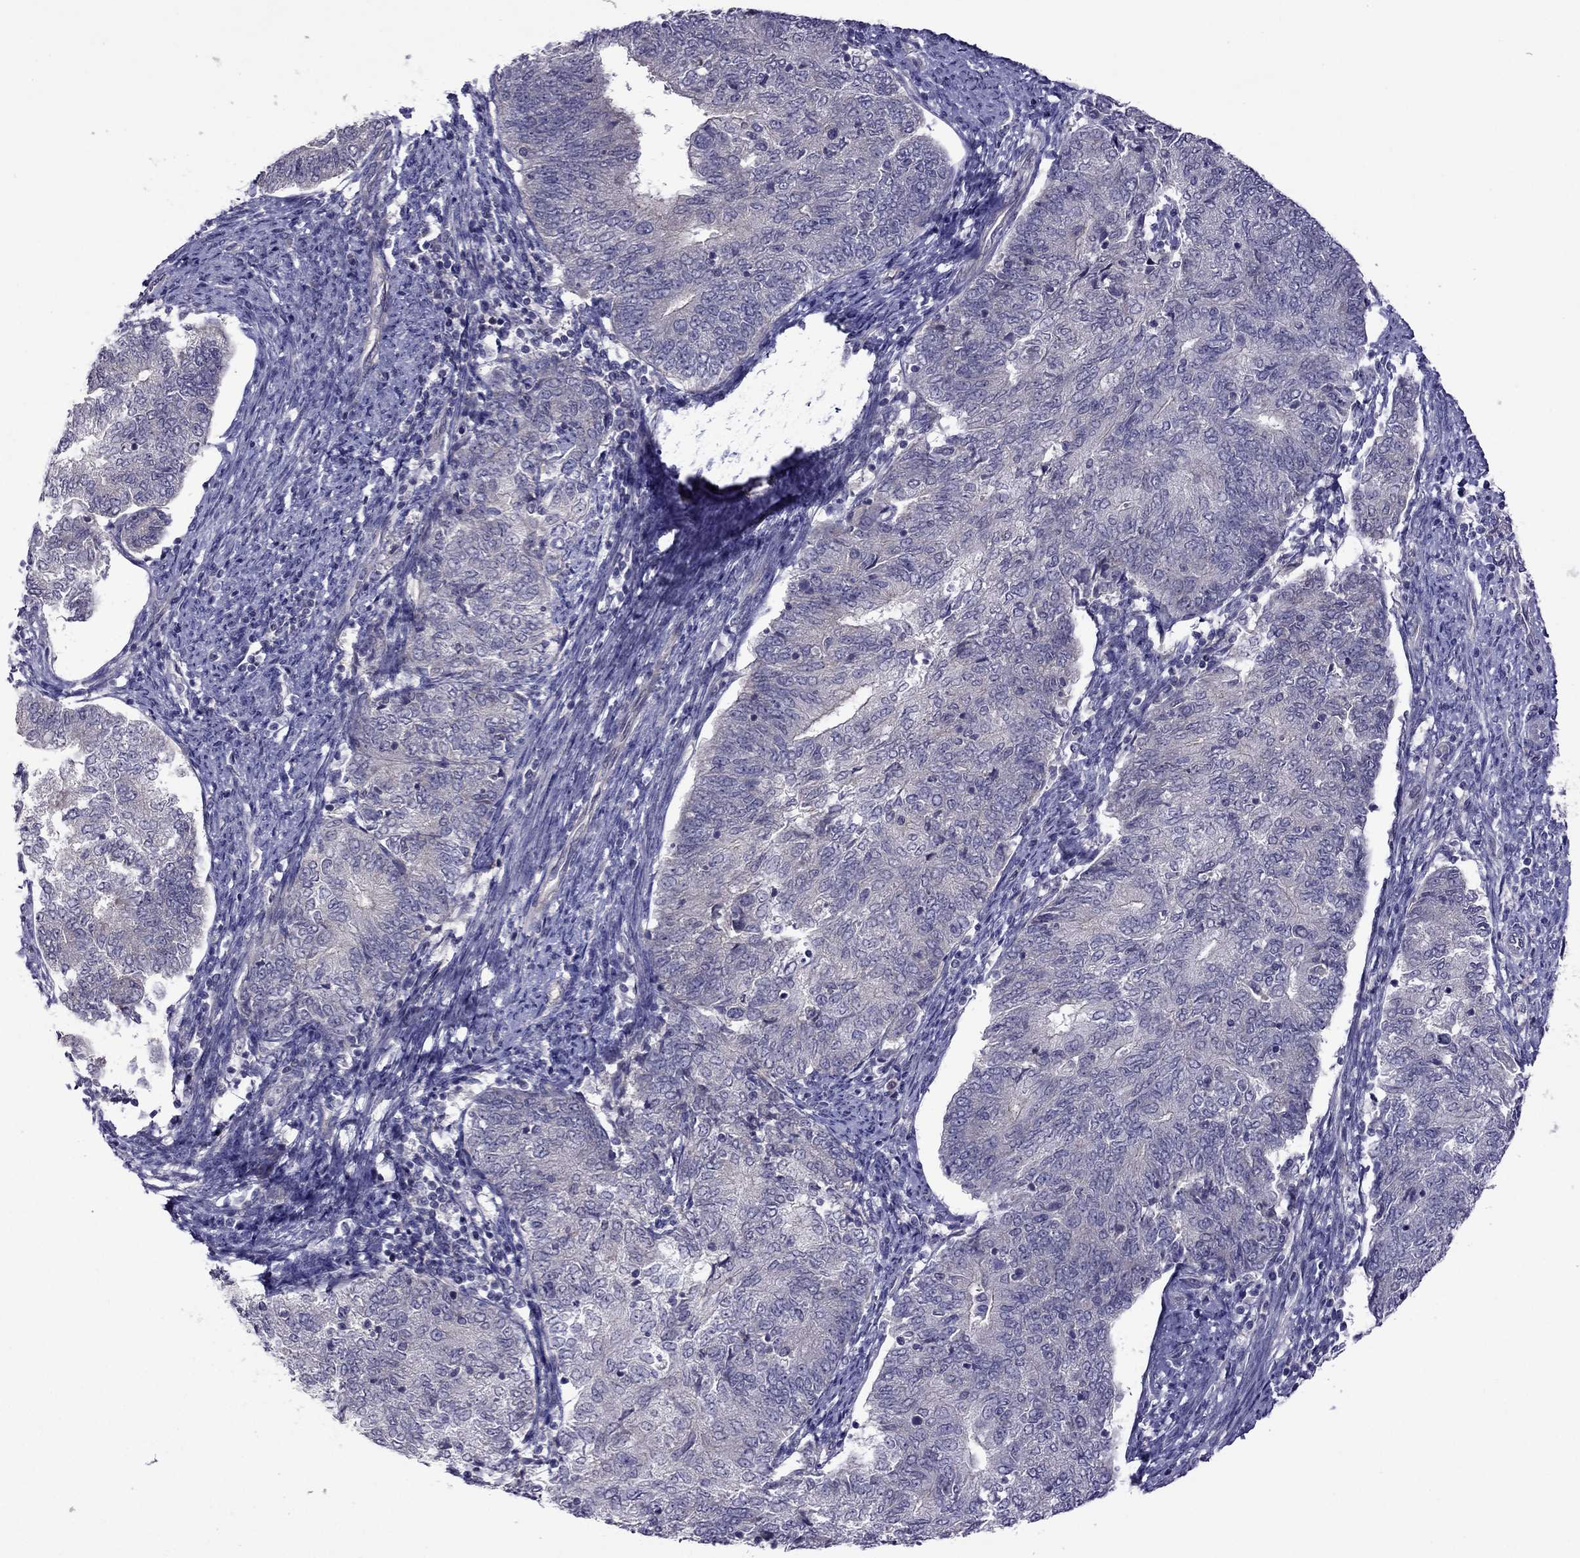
{"staining": {"intensity": "negative", "quantity": "none", "location": "none"}, "tissue": "endometrial cancer", "cell_type": "Tumor cells", "image_type": "cancer", "snomed": [{"axis": "morphology", "description": "Adenocarcinoma, NOS"}, {"axis": "topography", "description": "Endometrium"}], "caption": "Immunohistochemistry image of human endometrial cancer stained for a protein (brown), which displays no staining in tumor cells.", "gene": "CDK5", "patient": {"sex": "female", "age": 65}}